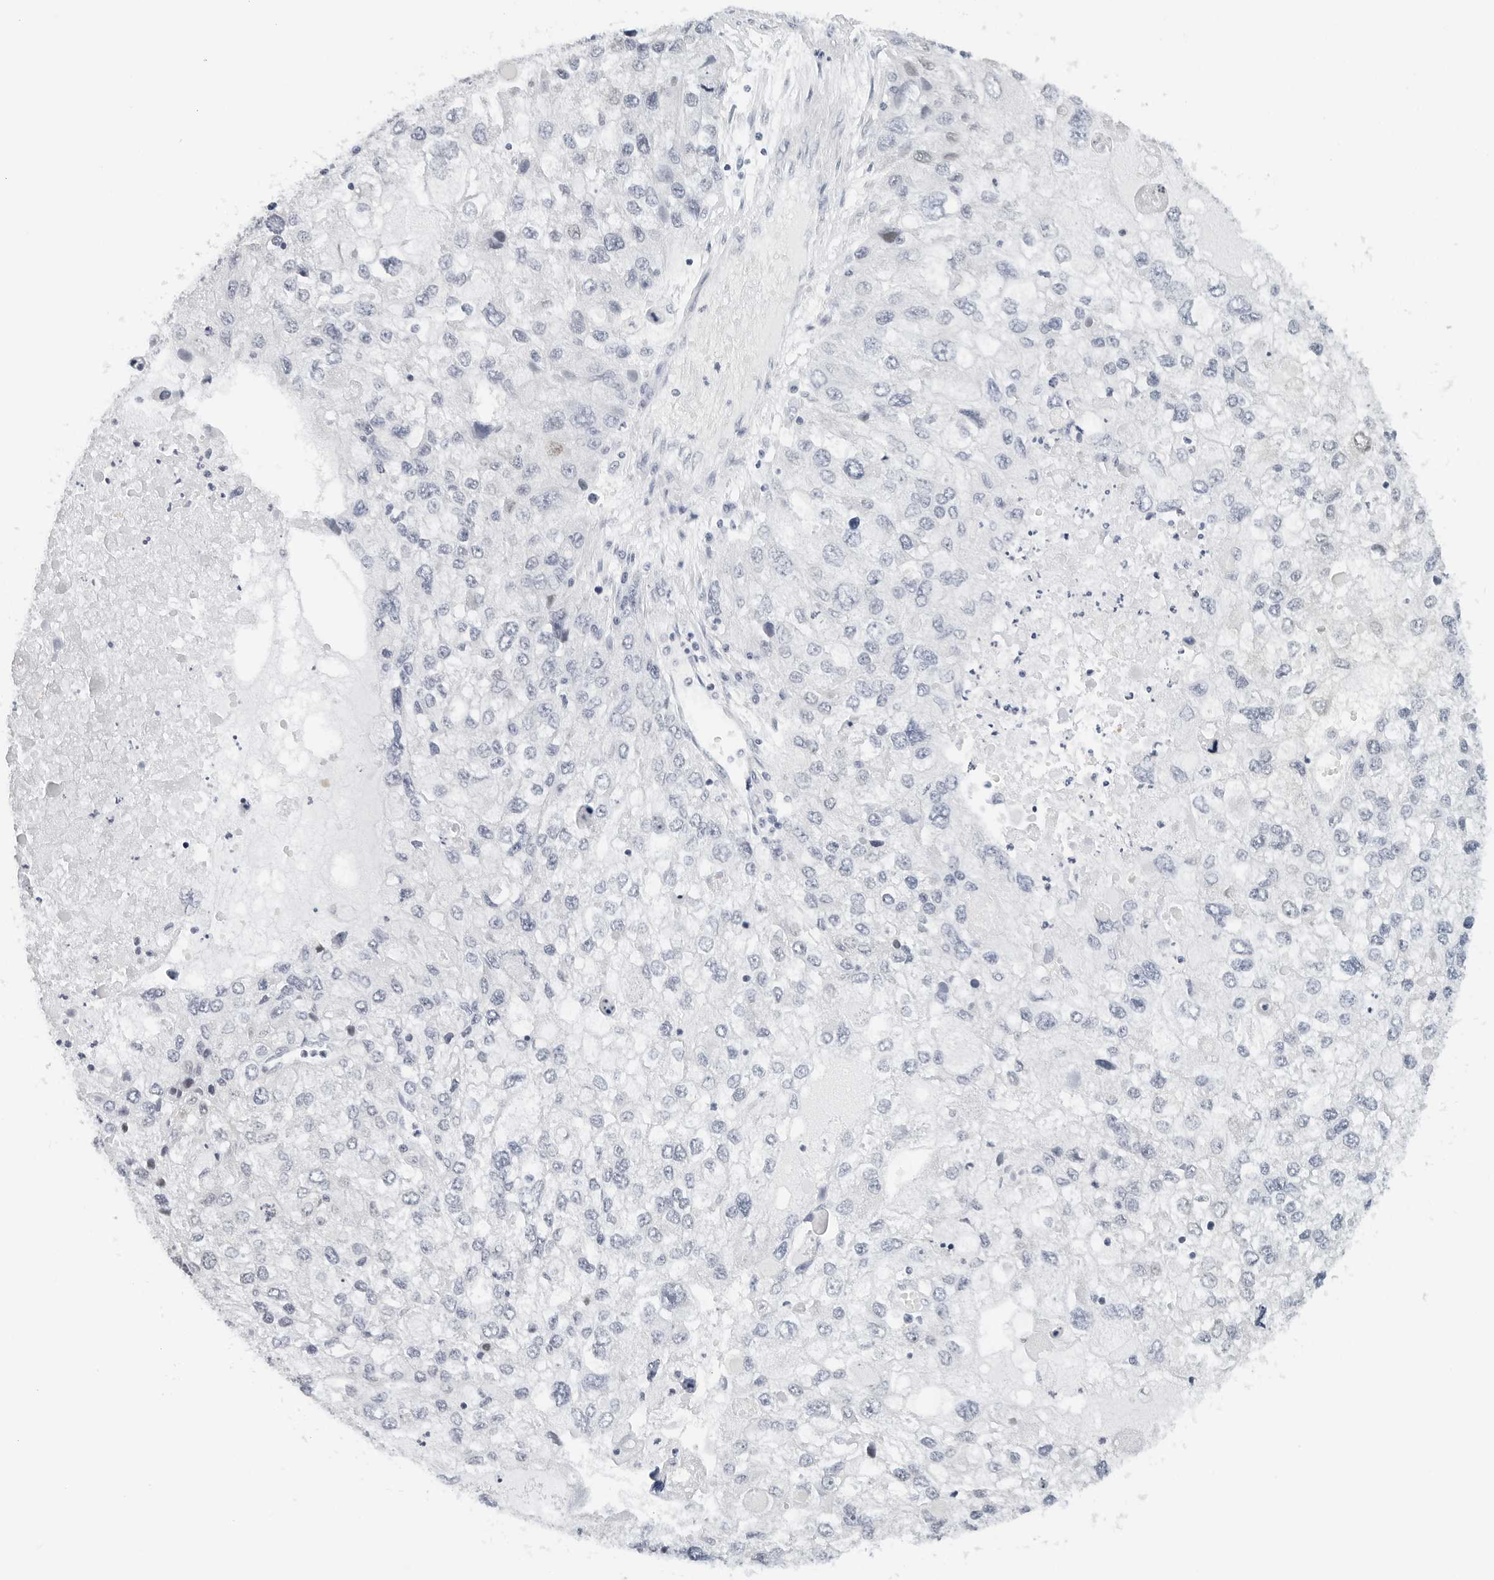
{"staining": {"intensity": "weak", "quantity": "<25%", "location": "nuclear"}, "tissue": "endometrial cancer", "cell_type": "Tumor cells", "image_type": "cancer", "snomed": [{"axis": "morphology", "description": "Adenocarcinoma, NOS"}, {"axis": "topography", "description": "Endometrium"}], "caption": "IHC of adenocarcinoma (endometrial) demonstrates no staining in tumor cells. (DAB immunohistochemistry (IHC) with hematoxylin counter stain).", "gene": "NTMT2", "patient": {"sex": "female", "age": 49}}